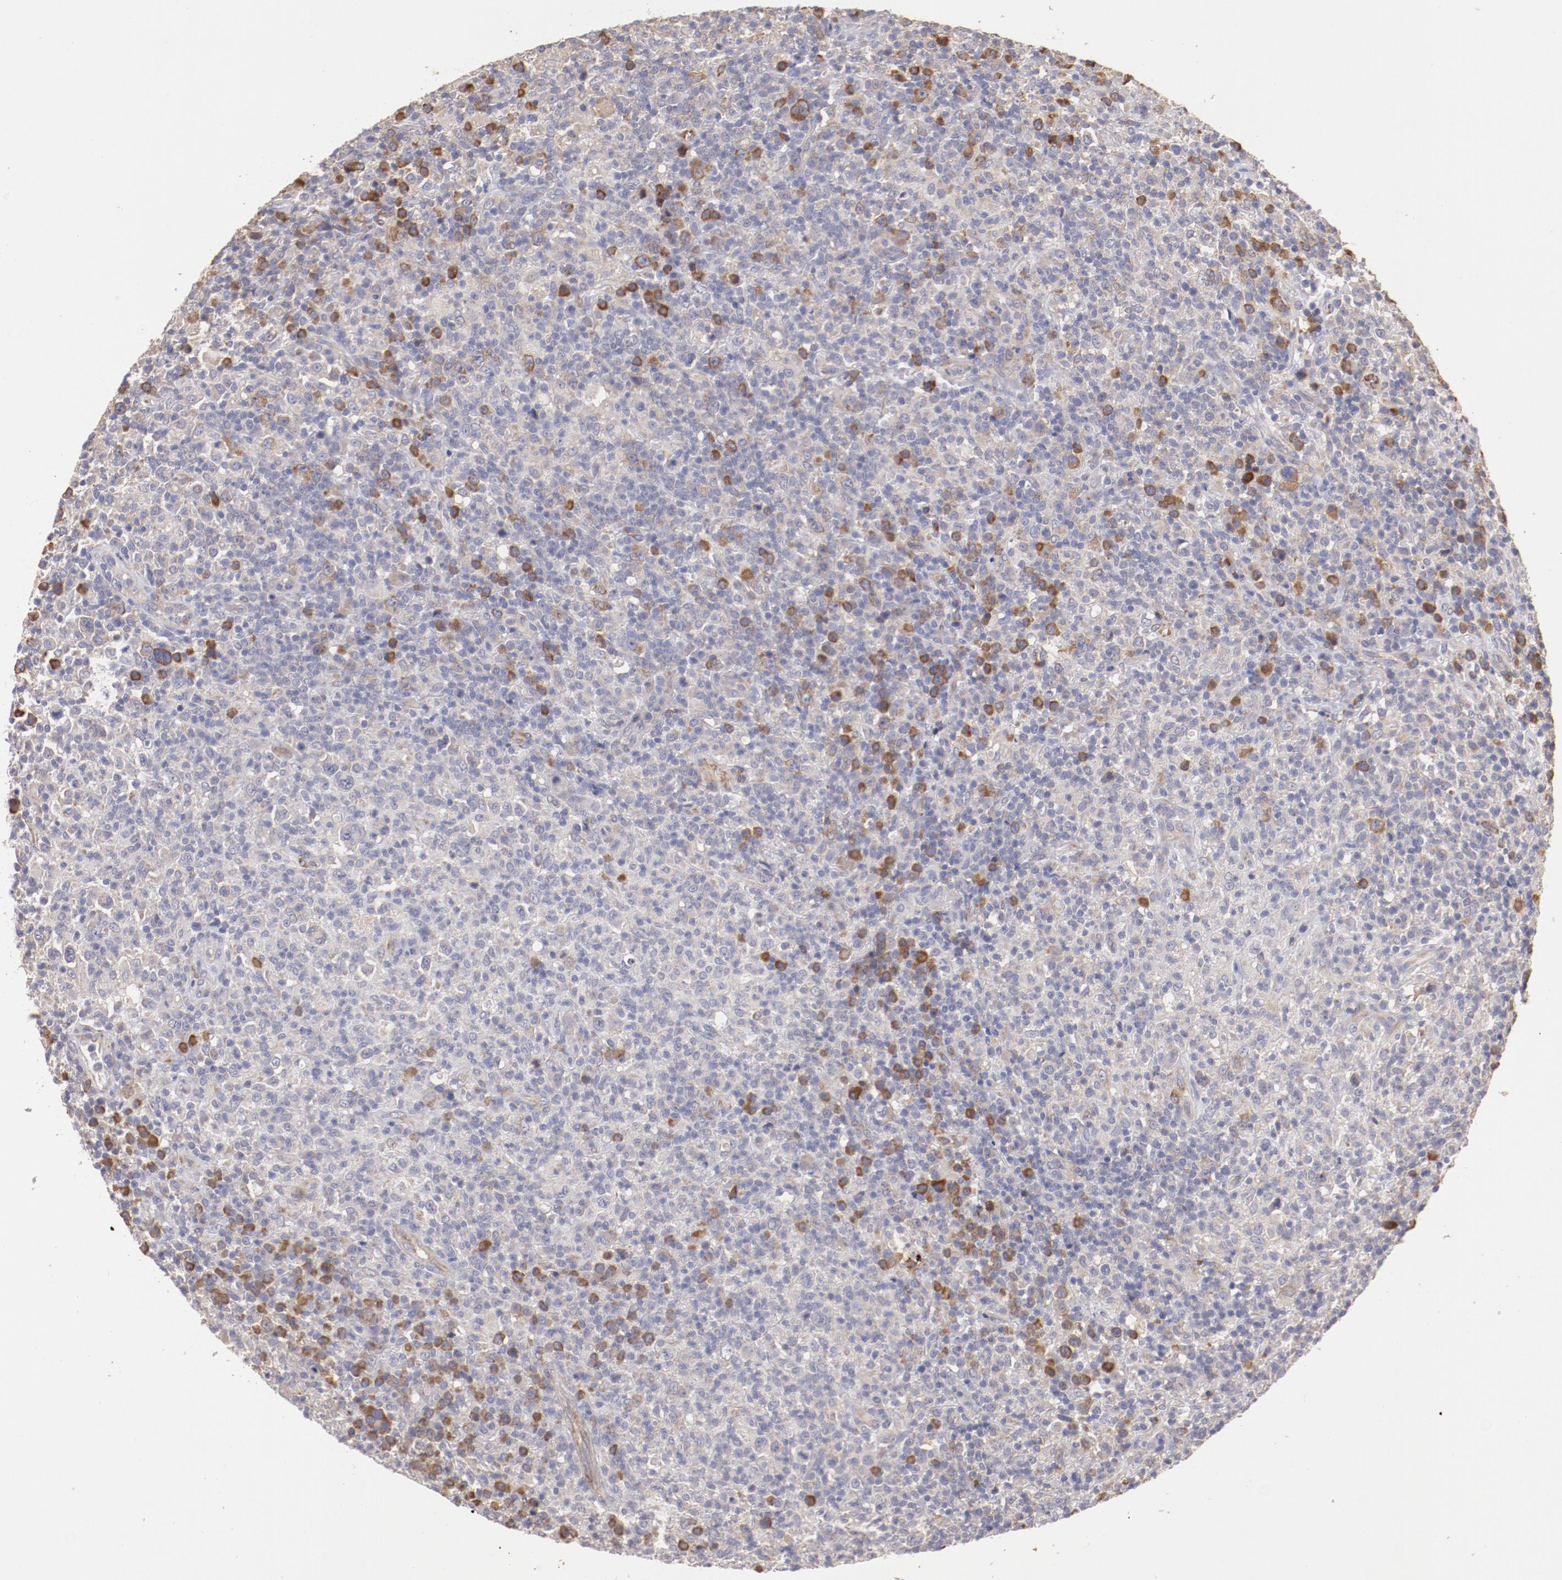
{"staining": {"intensity": "weak", "quantity": "<25%", "location": "cytoplasmic/membranous"}, "tissue": "lymphoma", "cell_type": "Tumor cells", "image_type": "cancer", "snomed": [{"axis": "morphology", "description": "Hodgkin's disease, NOS"}, {"axis": "topography", "description": "Lymph node"}], "caption": "Tumor cells are negative for protein expression in human lymphoma.", "gene": "ENTPD5", "patient": {"sex": "male", "age": 65}}